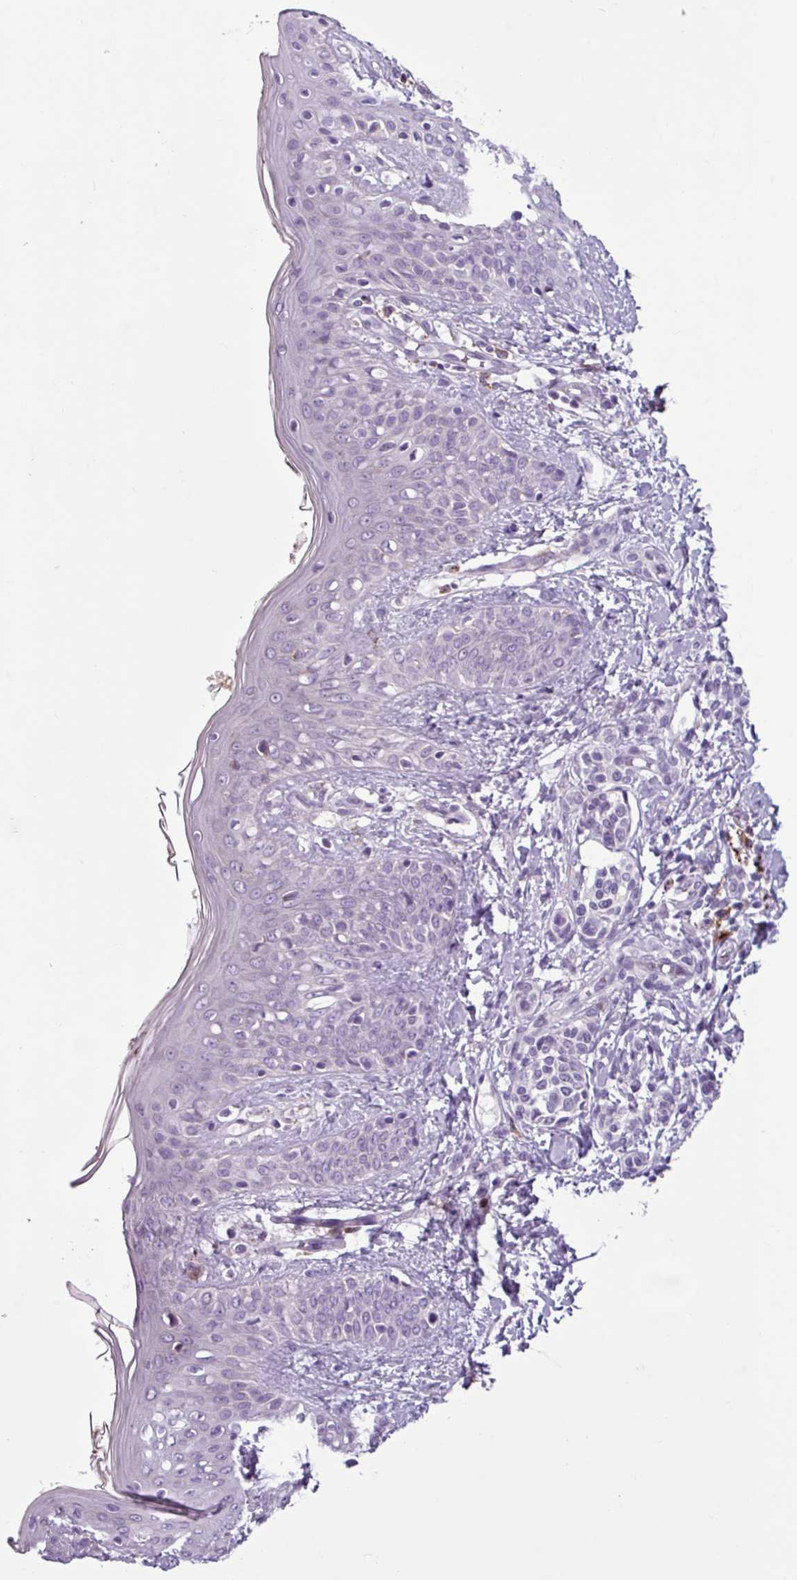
{"staining": {"intensity": "negative", "quantity": "none", "location": "none"}, "tissue": "skin", "cell_type": "Fibroblasts", "image_type": "normal", "snomed": [{"axis": "morphology", "description": "Normal tissue, NOS"}, {"axis": "topography", "description": "Skin"}], "caption": "Histopathology image shows no protein staining in fibroblasts of unremarkable skin.", "gene": "C9orf24", "patient": {"sex": "male", "age": 16}}